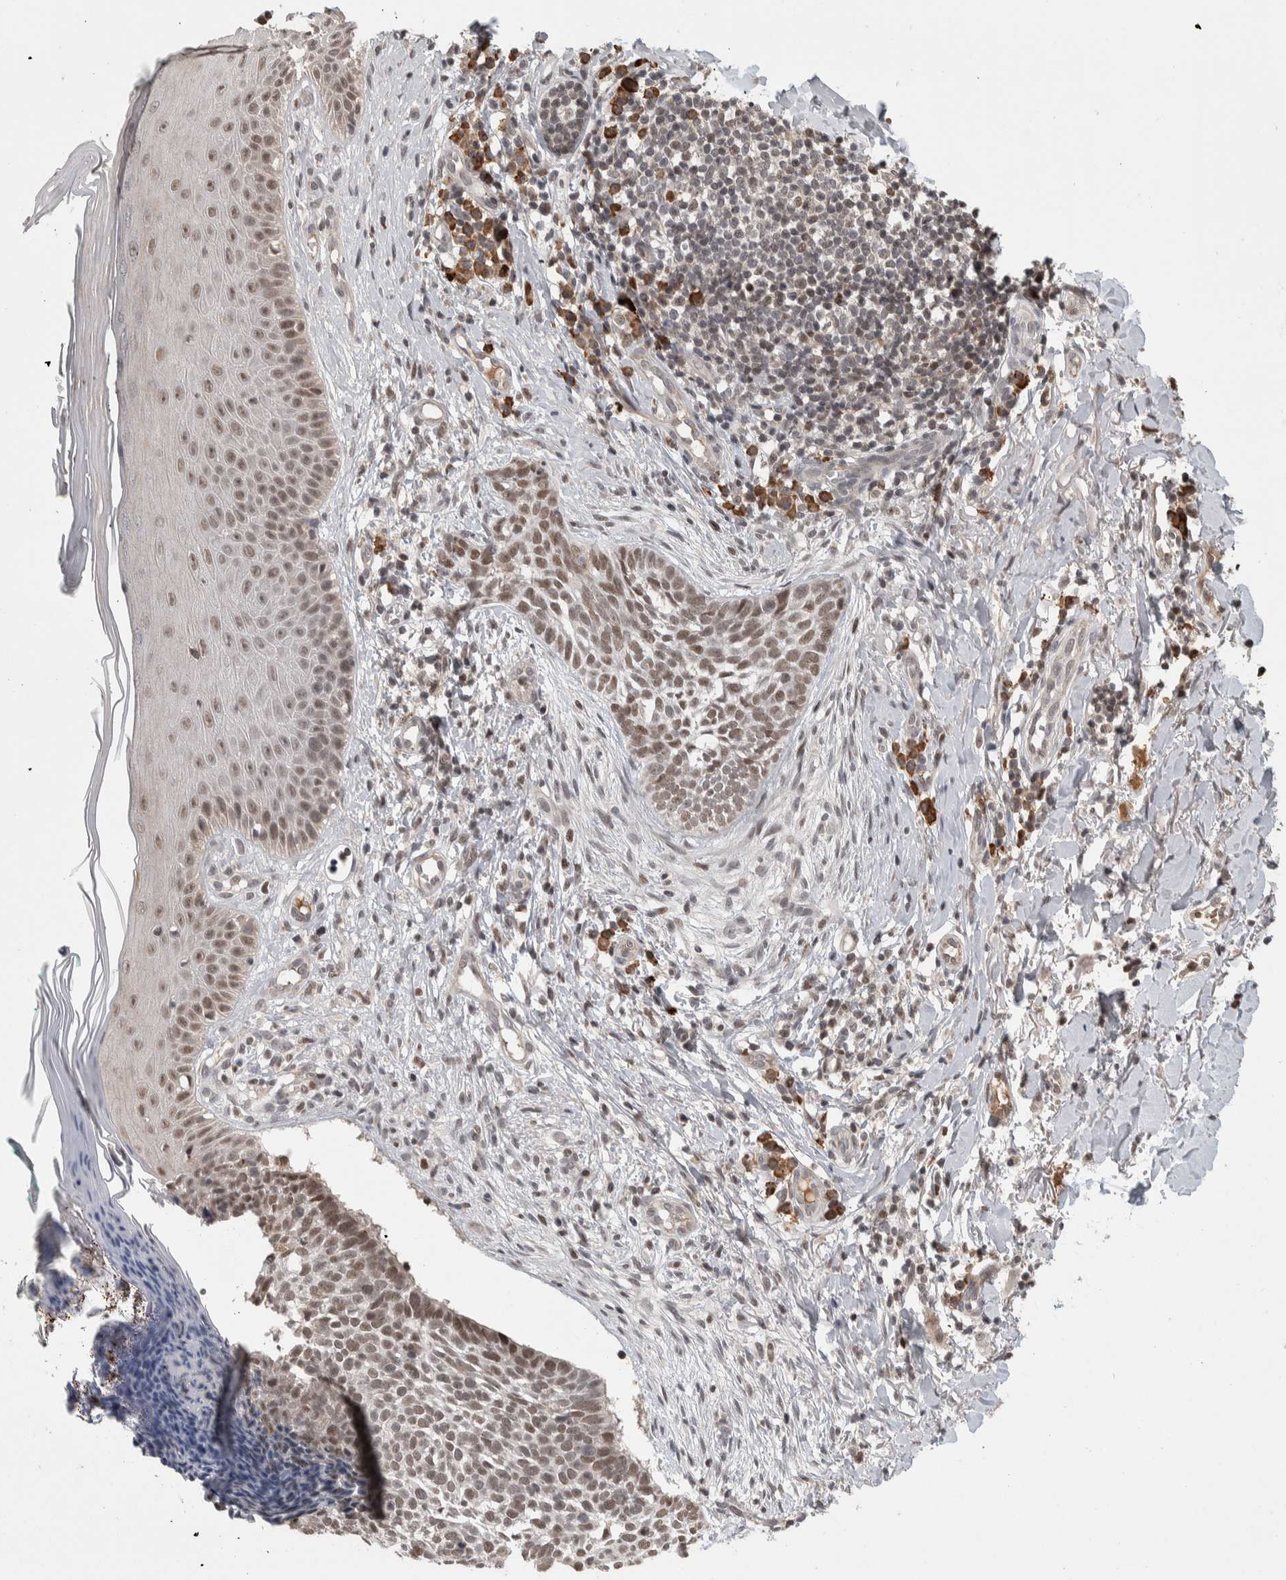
{"staining": {"intensity": "moderate", "quantity": ">75%", "location": "nuclear"}, "tissue": "skin cancer", "cell_type": "Tumor cells", "image_type": "cancer", "snomed": [{"axis": "morphology", "description": "Normal tissue, NOS"}, {"axis": "morphology", "description": "Basal cell carcinoma"}, {"axis": "topography", "description": "Skin"}], "caption": "The photomicrograph exhibits staining of skin cancer (basal cell carcinoma), revealing moderate nuclear protein positivity (brown color) within tumor cells.", "gene": "ZNF592", "patient": {"sex": "male", "age": 67}}